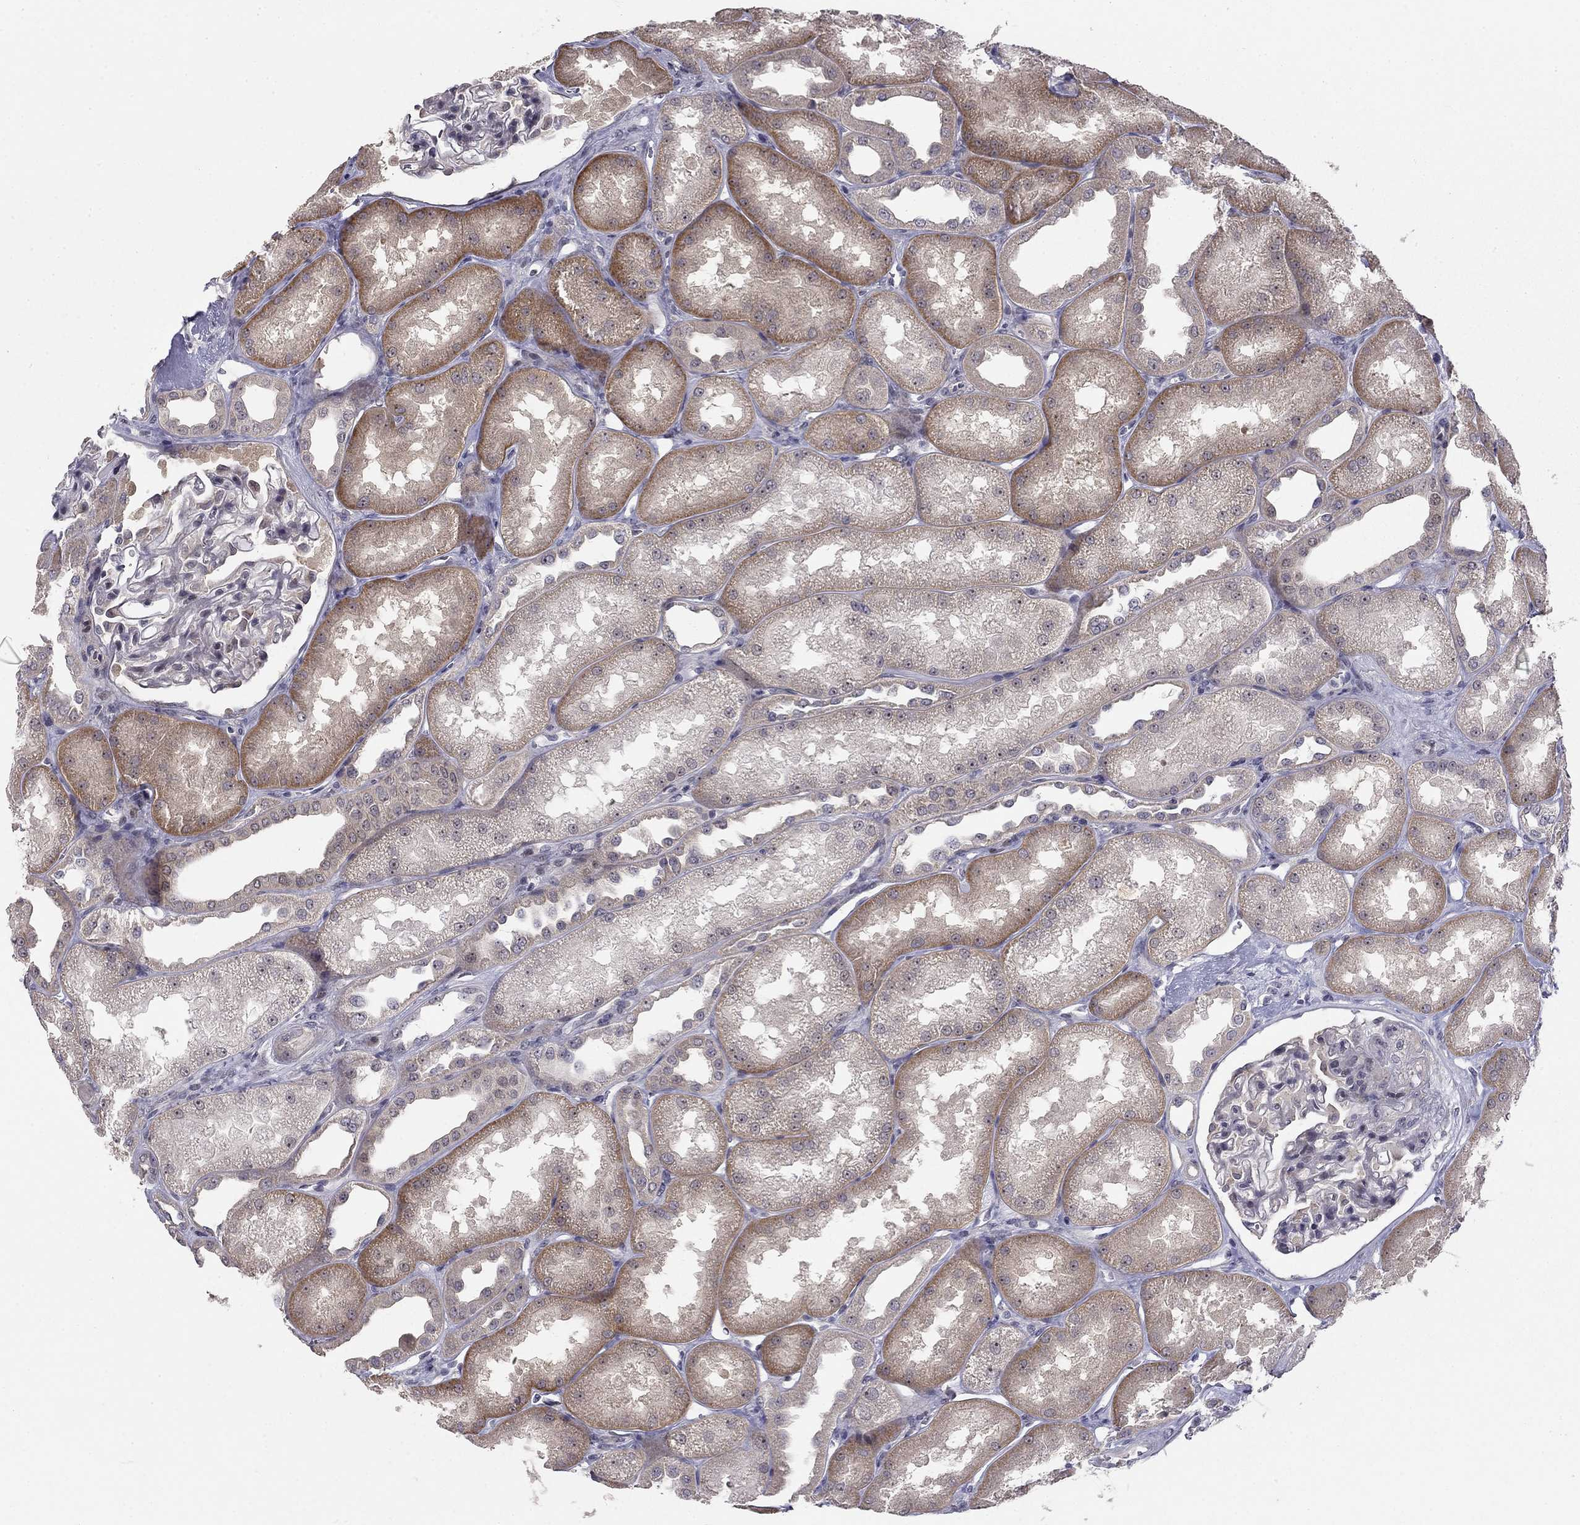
{"staining": {"intensity": "negative", "quantity": "none", "location": "none"}, "tissue": "kidney", "cell_type": "Cells in glomeruli", "image_type": "normal", "snomed": [{"axis": "morphology", "description": "Normal tissue, NOS"}, {"axis": "topography", "description": "Kidney"}], "caption": "Benign kidney was stained to show a protein in brown. There is no significant expression in cells in glomeruli. The staining is performed using DAB (3,3'-diaminobenzidine) brown chromogen with nuclei counter-stained in using hematoxylin.", "gene": "STXBP6", "patient": {"sex": "male", "age": 61}}